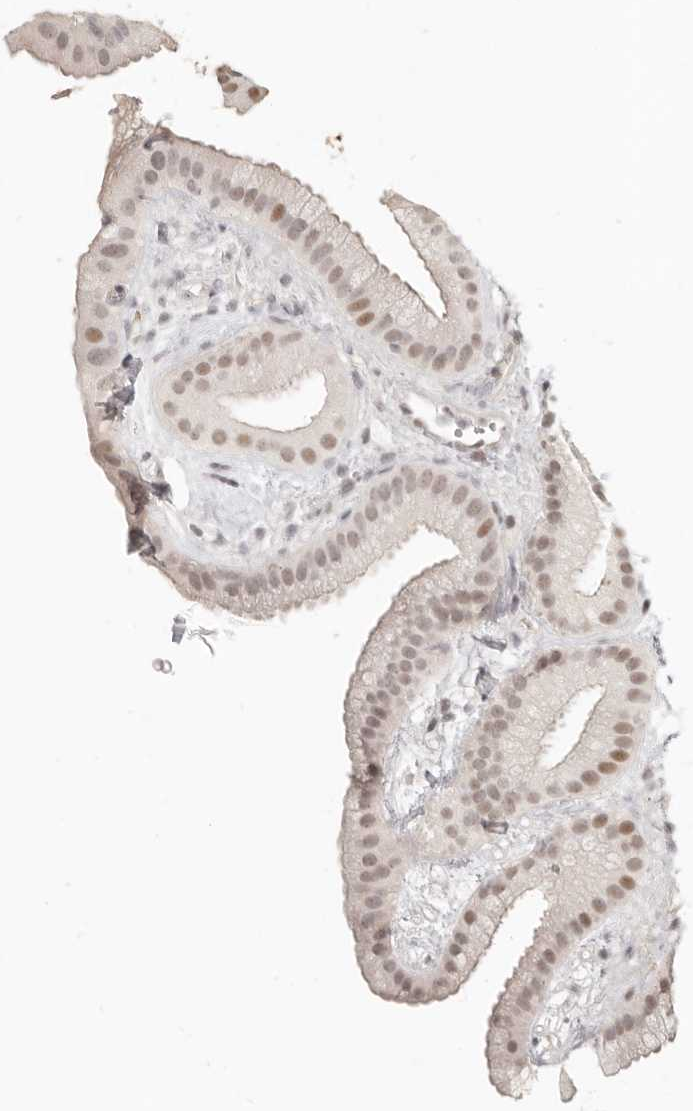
{"staining": {"intensity": "moderate", "quantity": "25%-75%", "location": "nuclear"}, "tissue": "gallbladder", "cell_type": "Glandular cells", "image_type": "normal", "snomed": [{"axis": "morphology", "description": "Normal tissue, NOS"}, {"axis": "topography", "description": "Gallbladder"}], "caption": "Gallbladder stained with IHC exhibits moderate nuclear positivity in about 25%-75% of glandular cells. (Stains: DAB in brown, nuclei in blue, Microscopy: brightfield microscopy at high magnification).", "gene": "GABPA", "patient": {"sex": "female", "age": 64}}